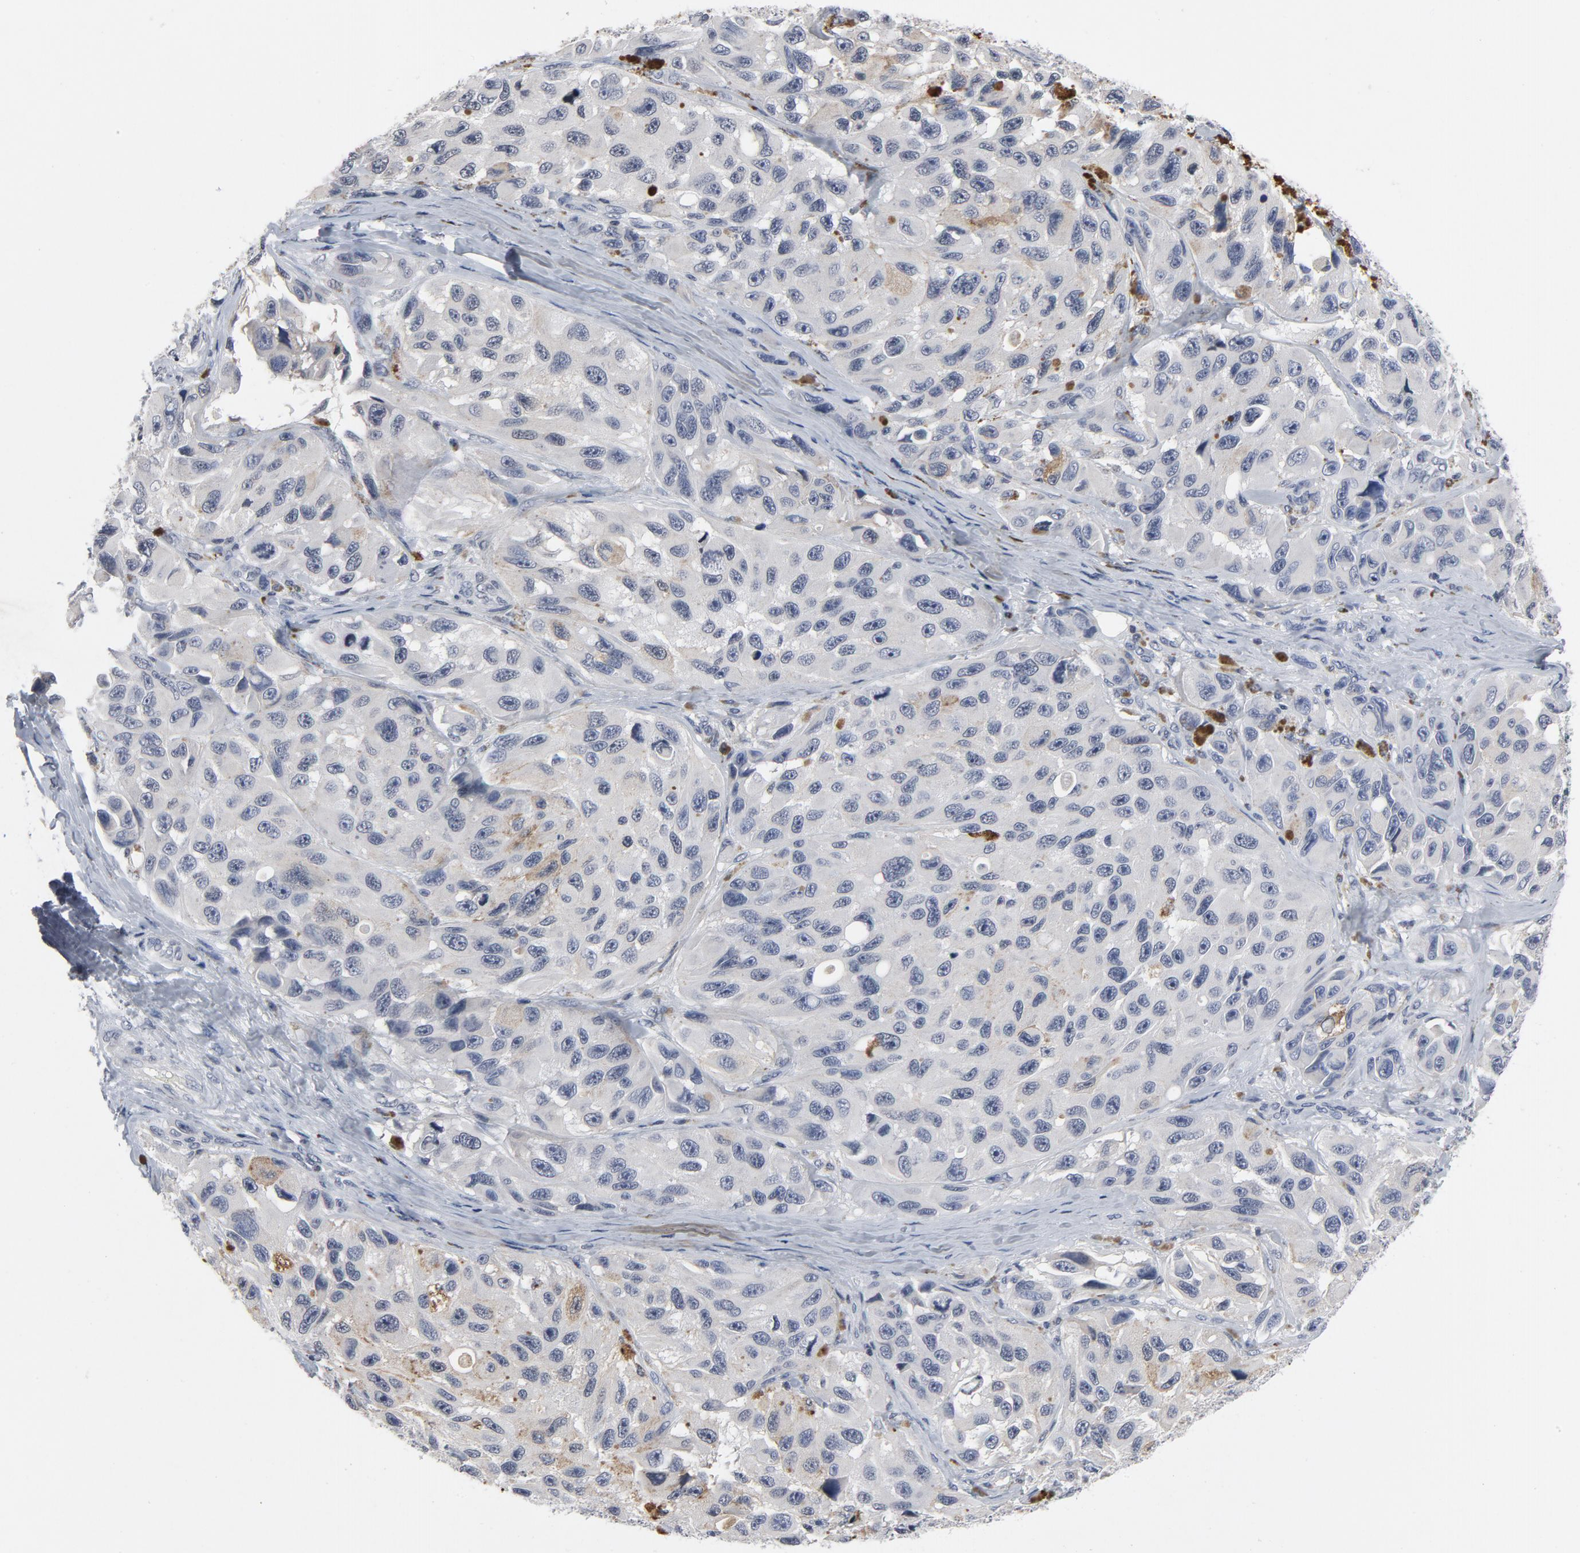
{"staining": {"intensity": "negative", "quantity": "none", "location": "none"}, "tissue": "melanoma", "cell_type": "Tumor cells", "image_type": "cancer", "snomed": [{"axis": "morphology", "description": "Malignant melanoma, NOS"}, {"axis": "topography", "description": "Skin"}], "caption": "Photomicrograph shows no protein staining in tumor cells of malignant melanoma tissue.", "gene": "TCL1A", "patient": {"sex": "female", "age": 73}}